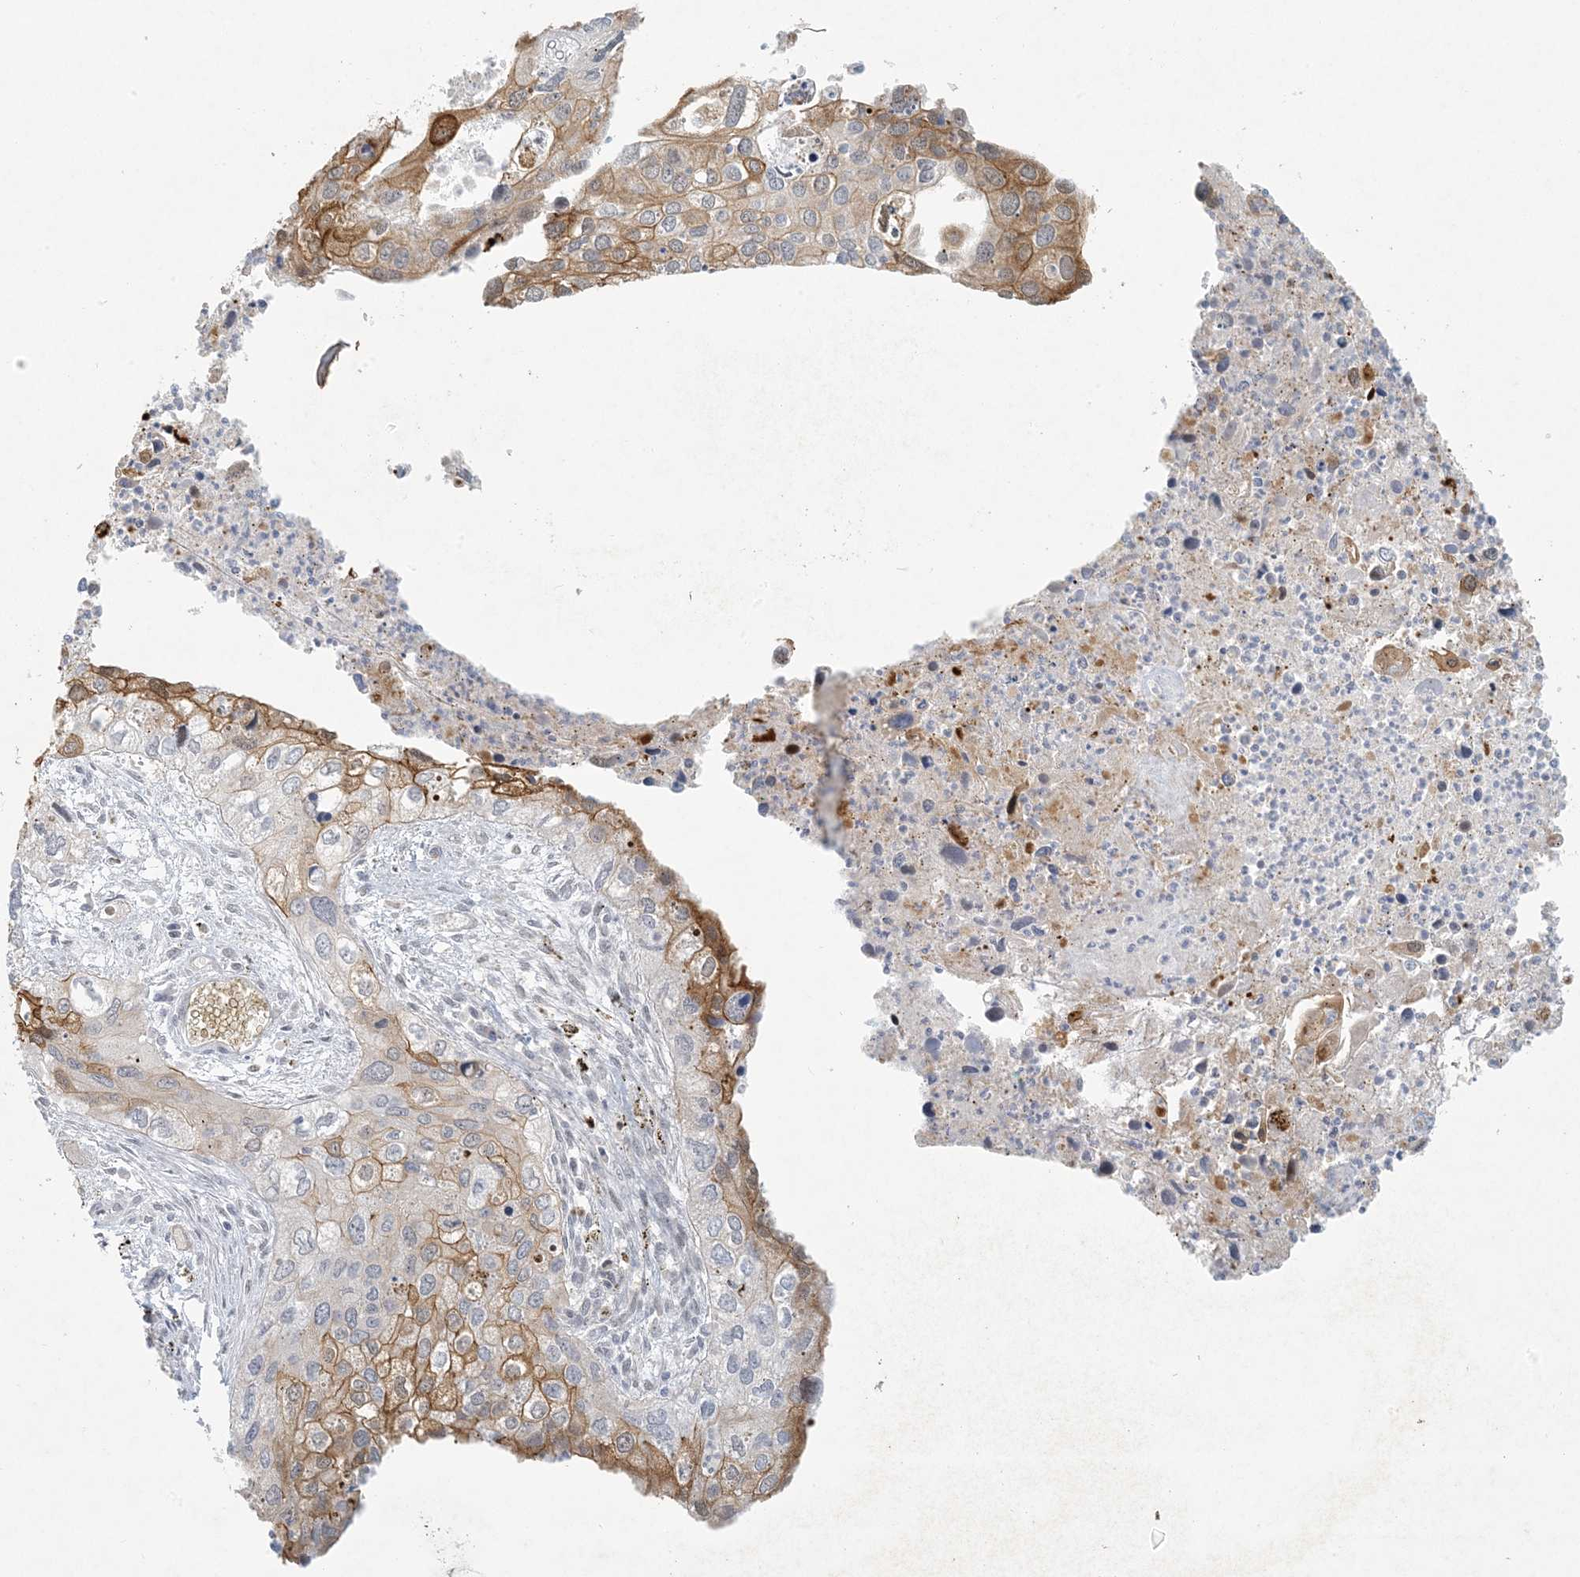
{"staining": {"intensity": "moderate", "quantity": ">75%", "location": "cytoplasmic/membranous"}, "tissue": "cervical cancer", "cell_type": "Tumor cells", "image_type": "cancer", "snomed": [{"axis": "morphology", "description": "Squamous cell carcinoma, NOS"}, {"axis": "topography", "description": "Cervix"}], "caption": "Protein staining of squamous cell carcinoma (cervical) tissue shows moderate cytoplasmic/membranous staining in approximately >75% of tumor cells. The protein is shown in brown color, while the nuclei are stained blue.", "gene": "BCORL1", "patient": {"sex": "female", "age": 55}}